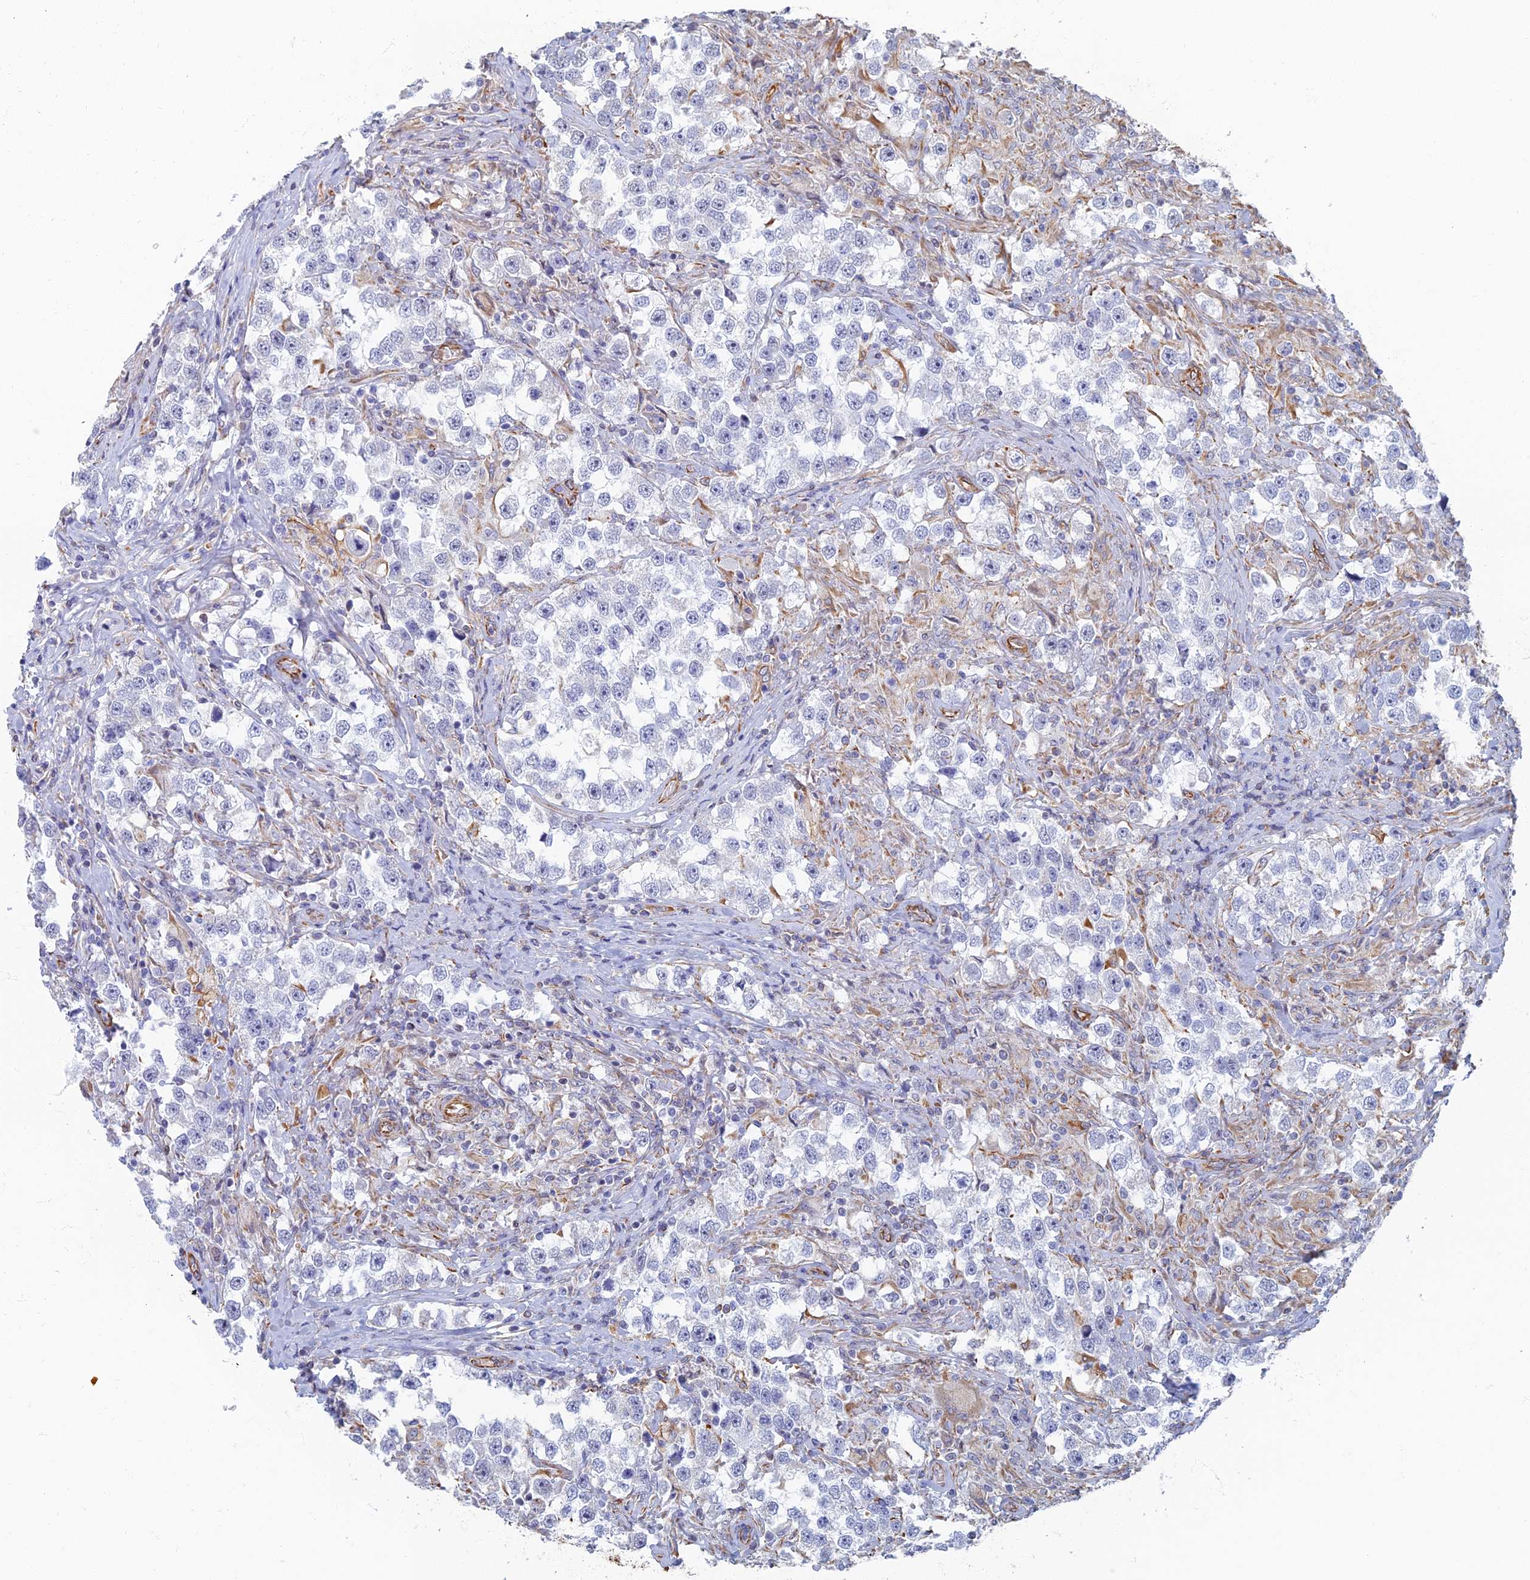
{"staining": {"intensity": "negative", "quantity": "none", "location": "none"}, "tissue": "testis cancer", "cell_type": "Tumor cells", "image_type": "cancer", "snomed": [{"axis": "morphology", "description": "Seminoma, NOS"}, {"axis": "topography", "description": "Testis"}], "caption": "Testis seminoma was stained to show a protein in brown. There is no significant expression in tumor cells. Nuclei are stained in blue.", "gene": "RMC1", "patient": {"sex": "male", "age": 46}}